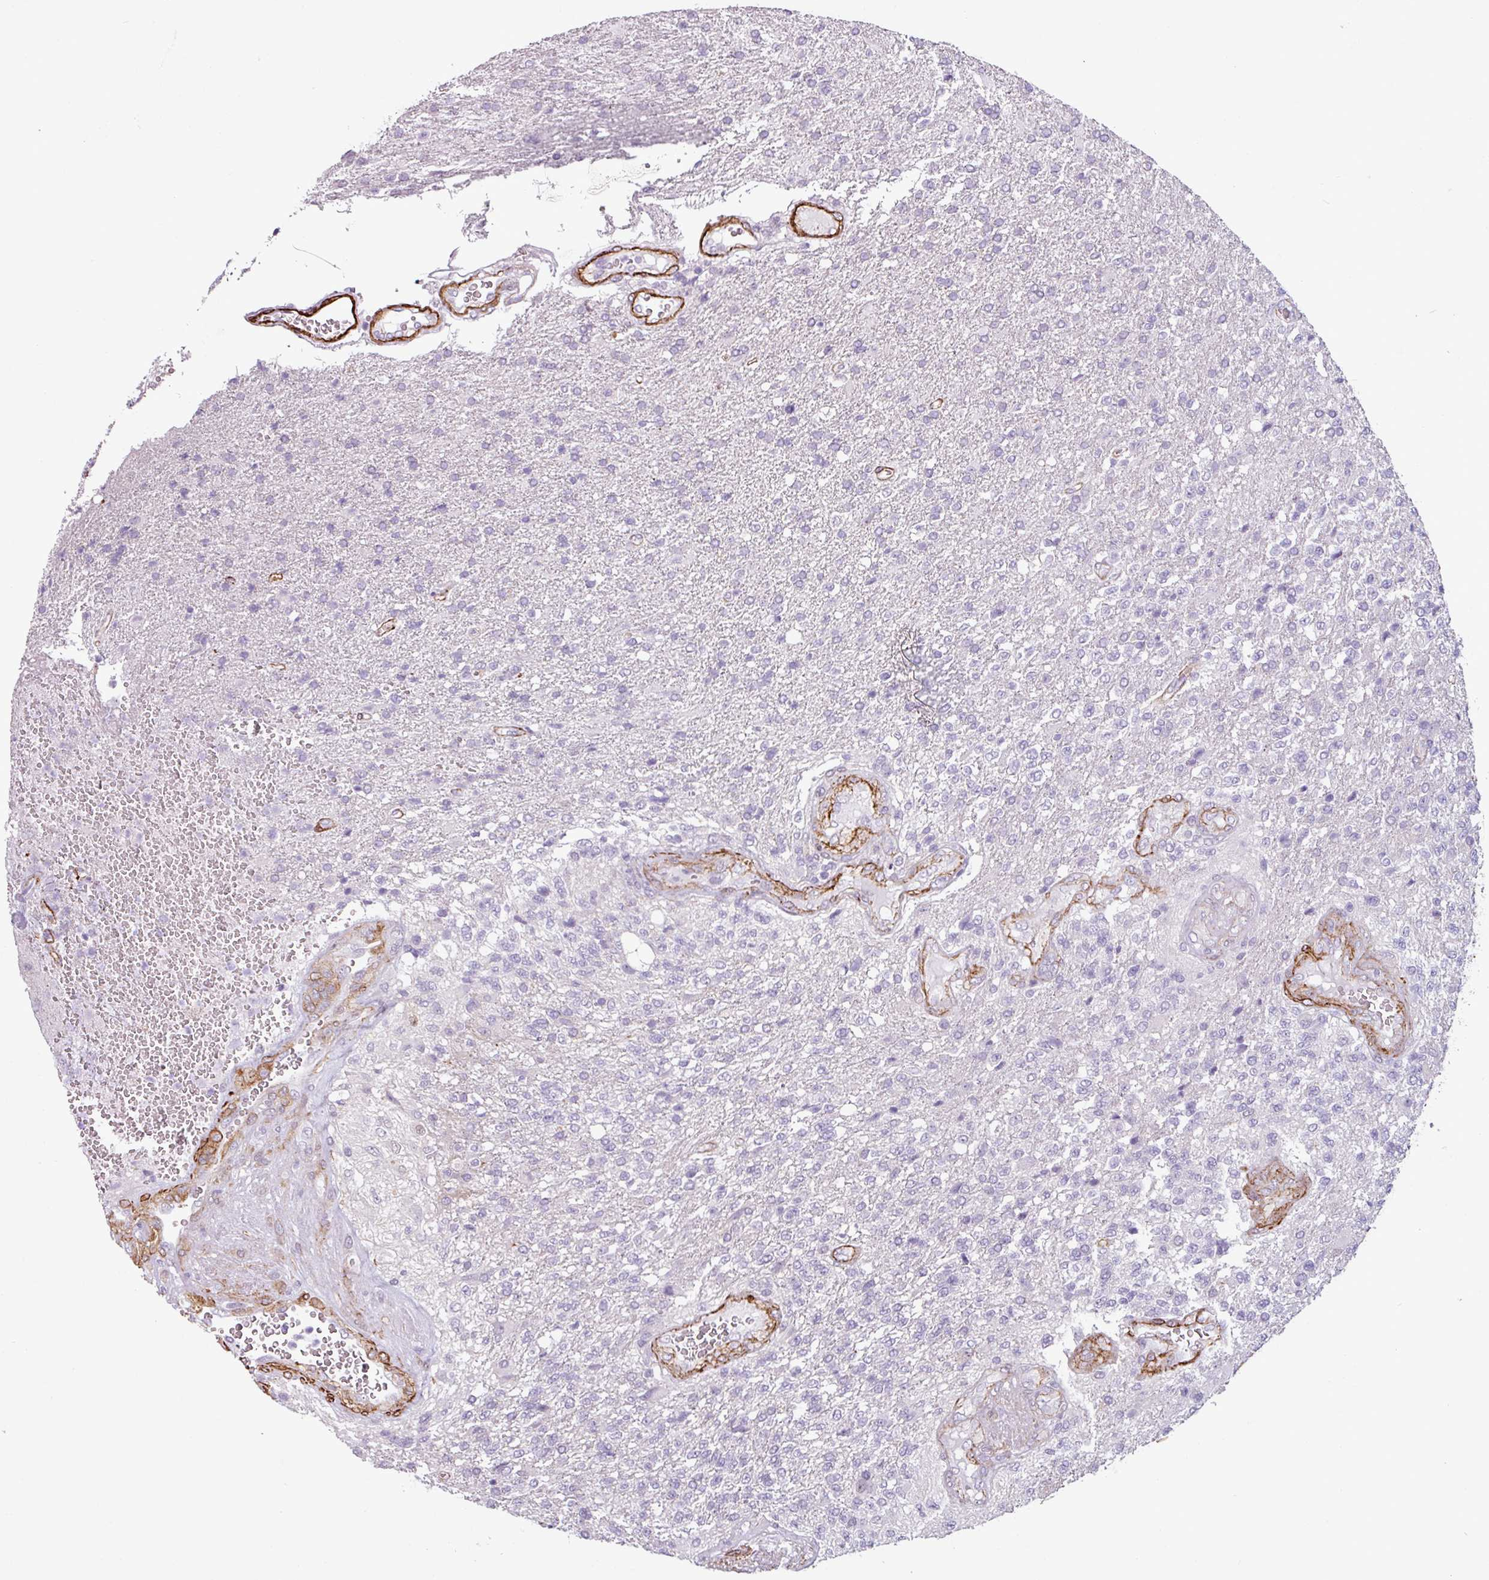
{"staining": {"intensity": "negative", "quantity": "none", "location": "none"}, "tissue": "glioma", "cell_type": "Tumor cells", "image_type": "cancer", "snomed": [{"axis": "morphology", "description": "Glioma, malignant, High grade"}, {"axis": "topography", "description": "Brain"}], "caption": "Immunohistochemical staining of glioma shows no significant staining in tumor cells. (IHC, brightfield microscopy, high magnification).", "gene": "ATP10A", "patient": {"sex": "male", "age": 56}}